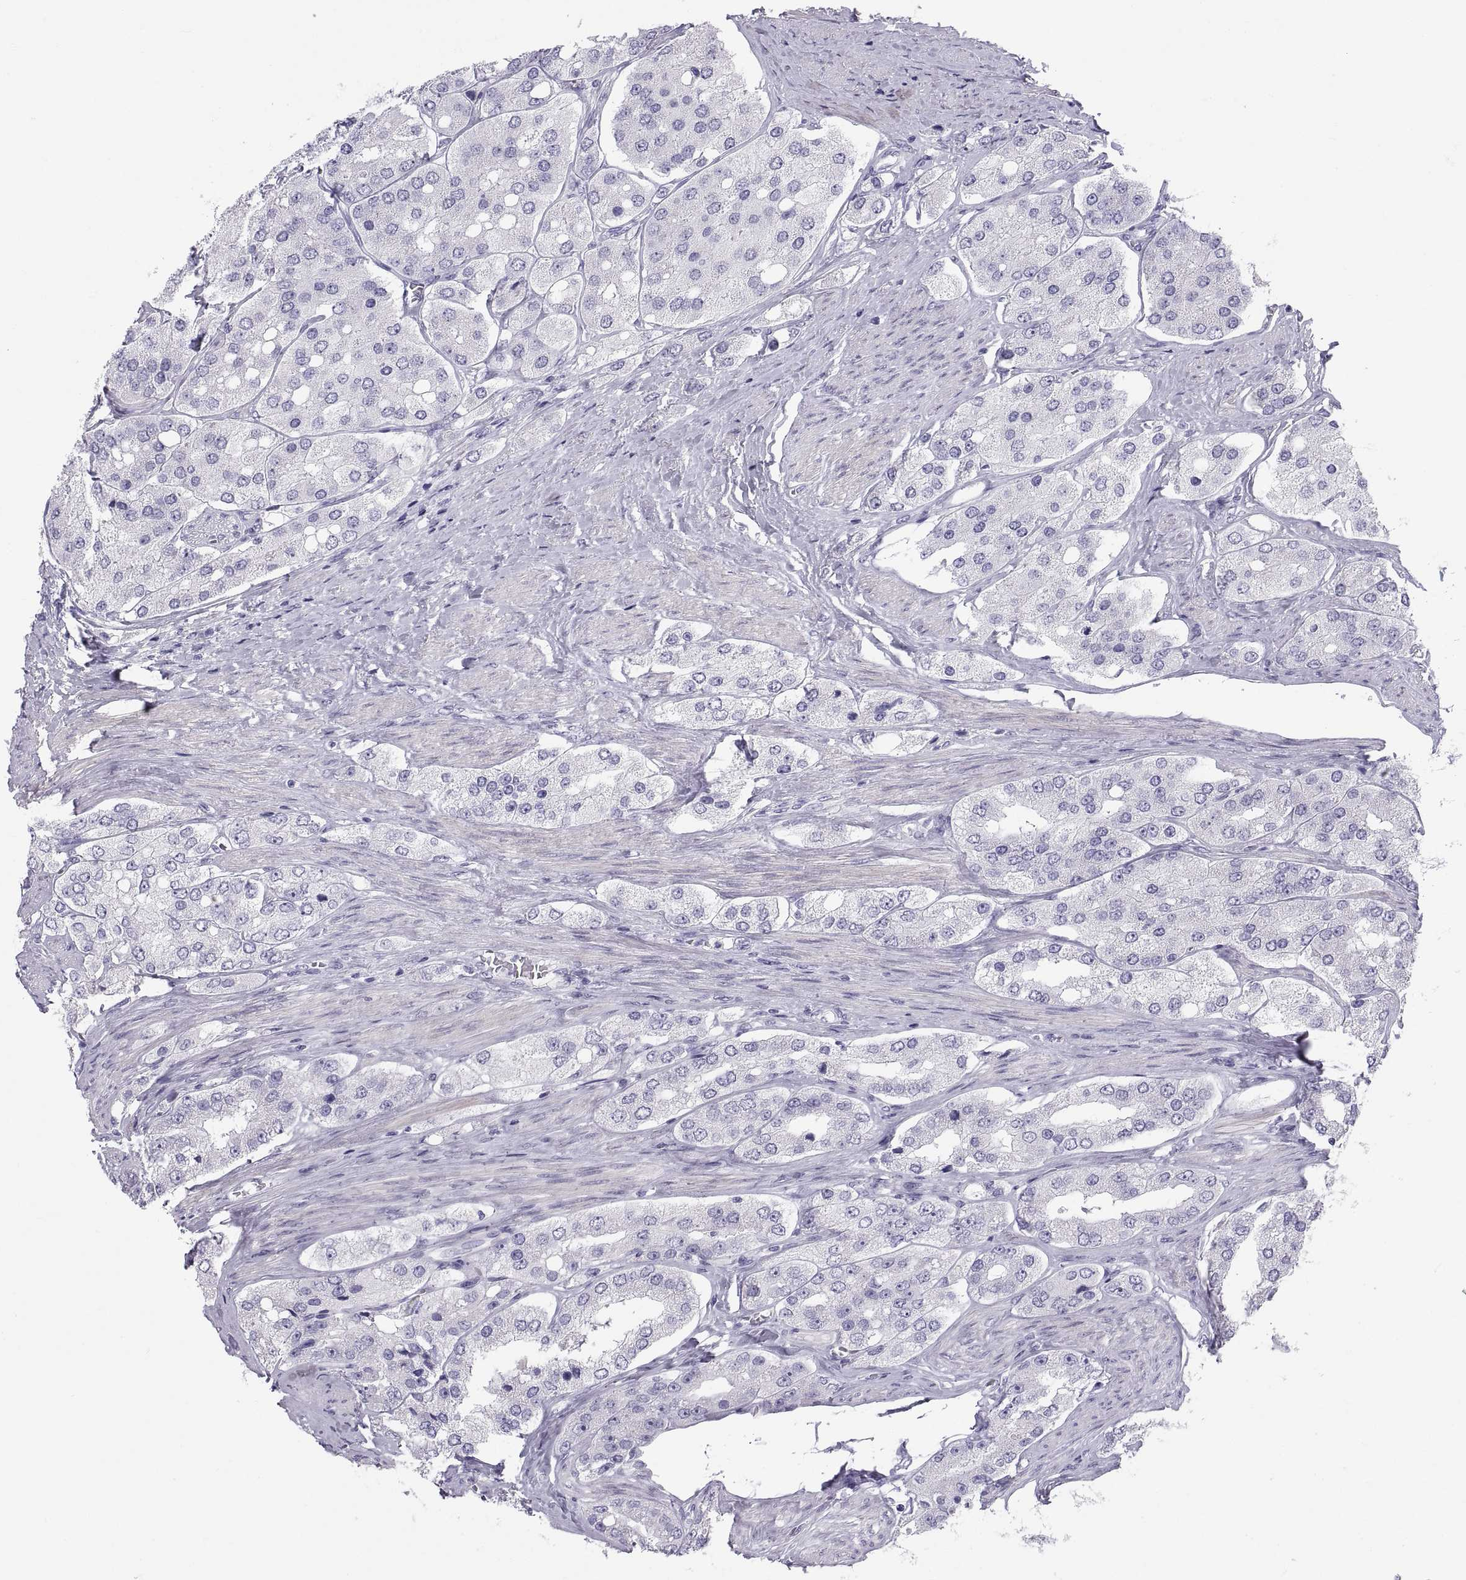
{"staining": {"intensity": "negative", "quantity": "none", "location": "none"}, "tissue": "prostate cancer", "cell_type": "Tumor cells", "image_type": "cancer", "snomed": [{"axis": "morphology", "description": "Adenocarcinoma, Low grade"}, {"axis": "topography", "description": "Prostate"}], "caption": "Immunohistochemistry of human prostate cancer (low-grade adenocarcinoma) reveals no staining in tumor cells.", "gene": "CT47A10", "patient": {"sex": "male", "age": 69}}